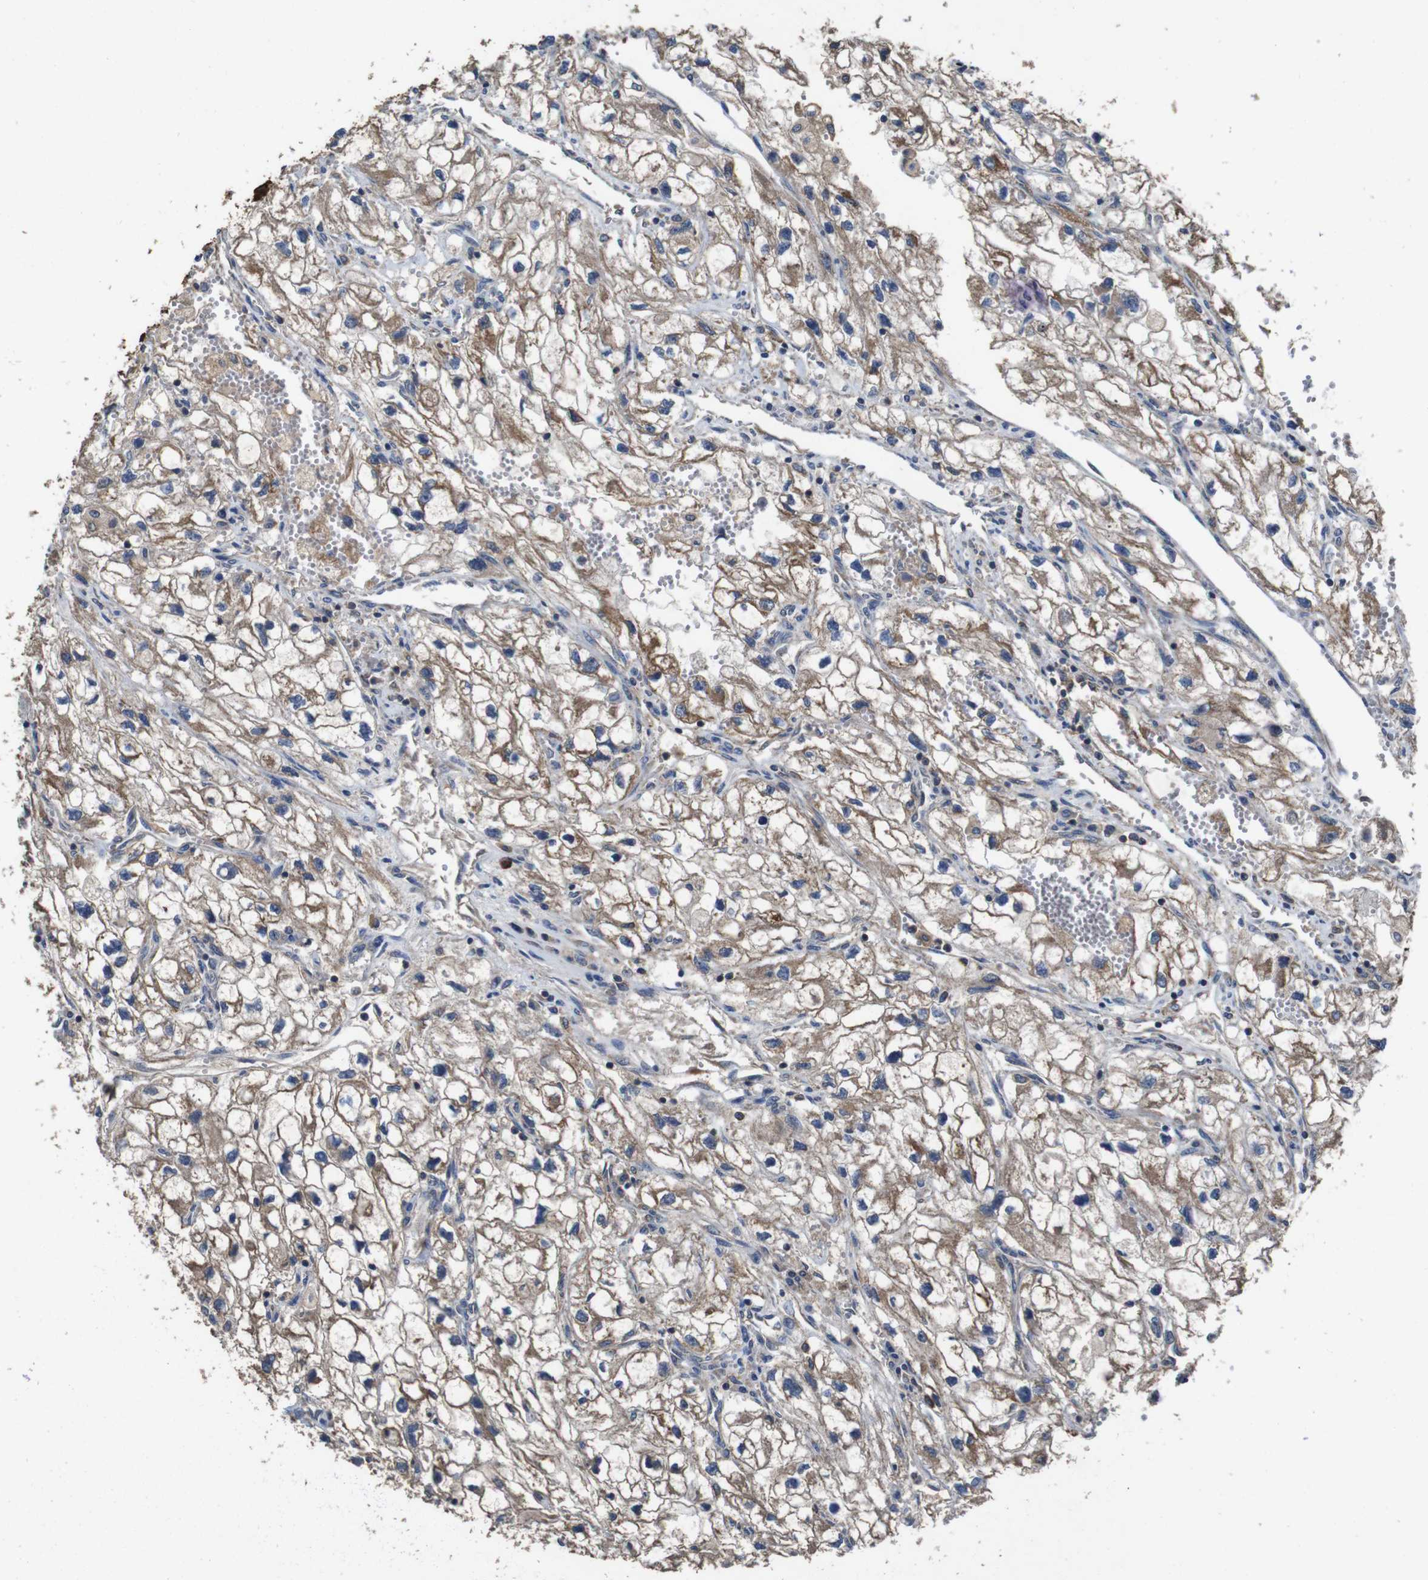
{"staining": {"intensity": "moderate", "quantity": ">75%", "location": "cytoplasmic/membranous"}, "tissue": "renal cancer", "cell_type": "Tumor cells", "image_type": "cancer", "snomed": [{"axis": "morphology", "description": "Adenocarcinoma, NOS"}, {"axis": "topography", "description": "Kidney"}], "caption": "Tumor cells display medium levels of moderate cytoplasmic/membranous positivity in about >75% of cells in human adenocarcinoma (renal).", "gene": "GLIPR1", "patient": {"sex": "female", "age": 70}}